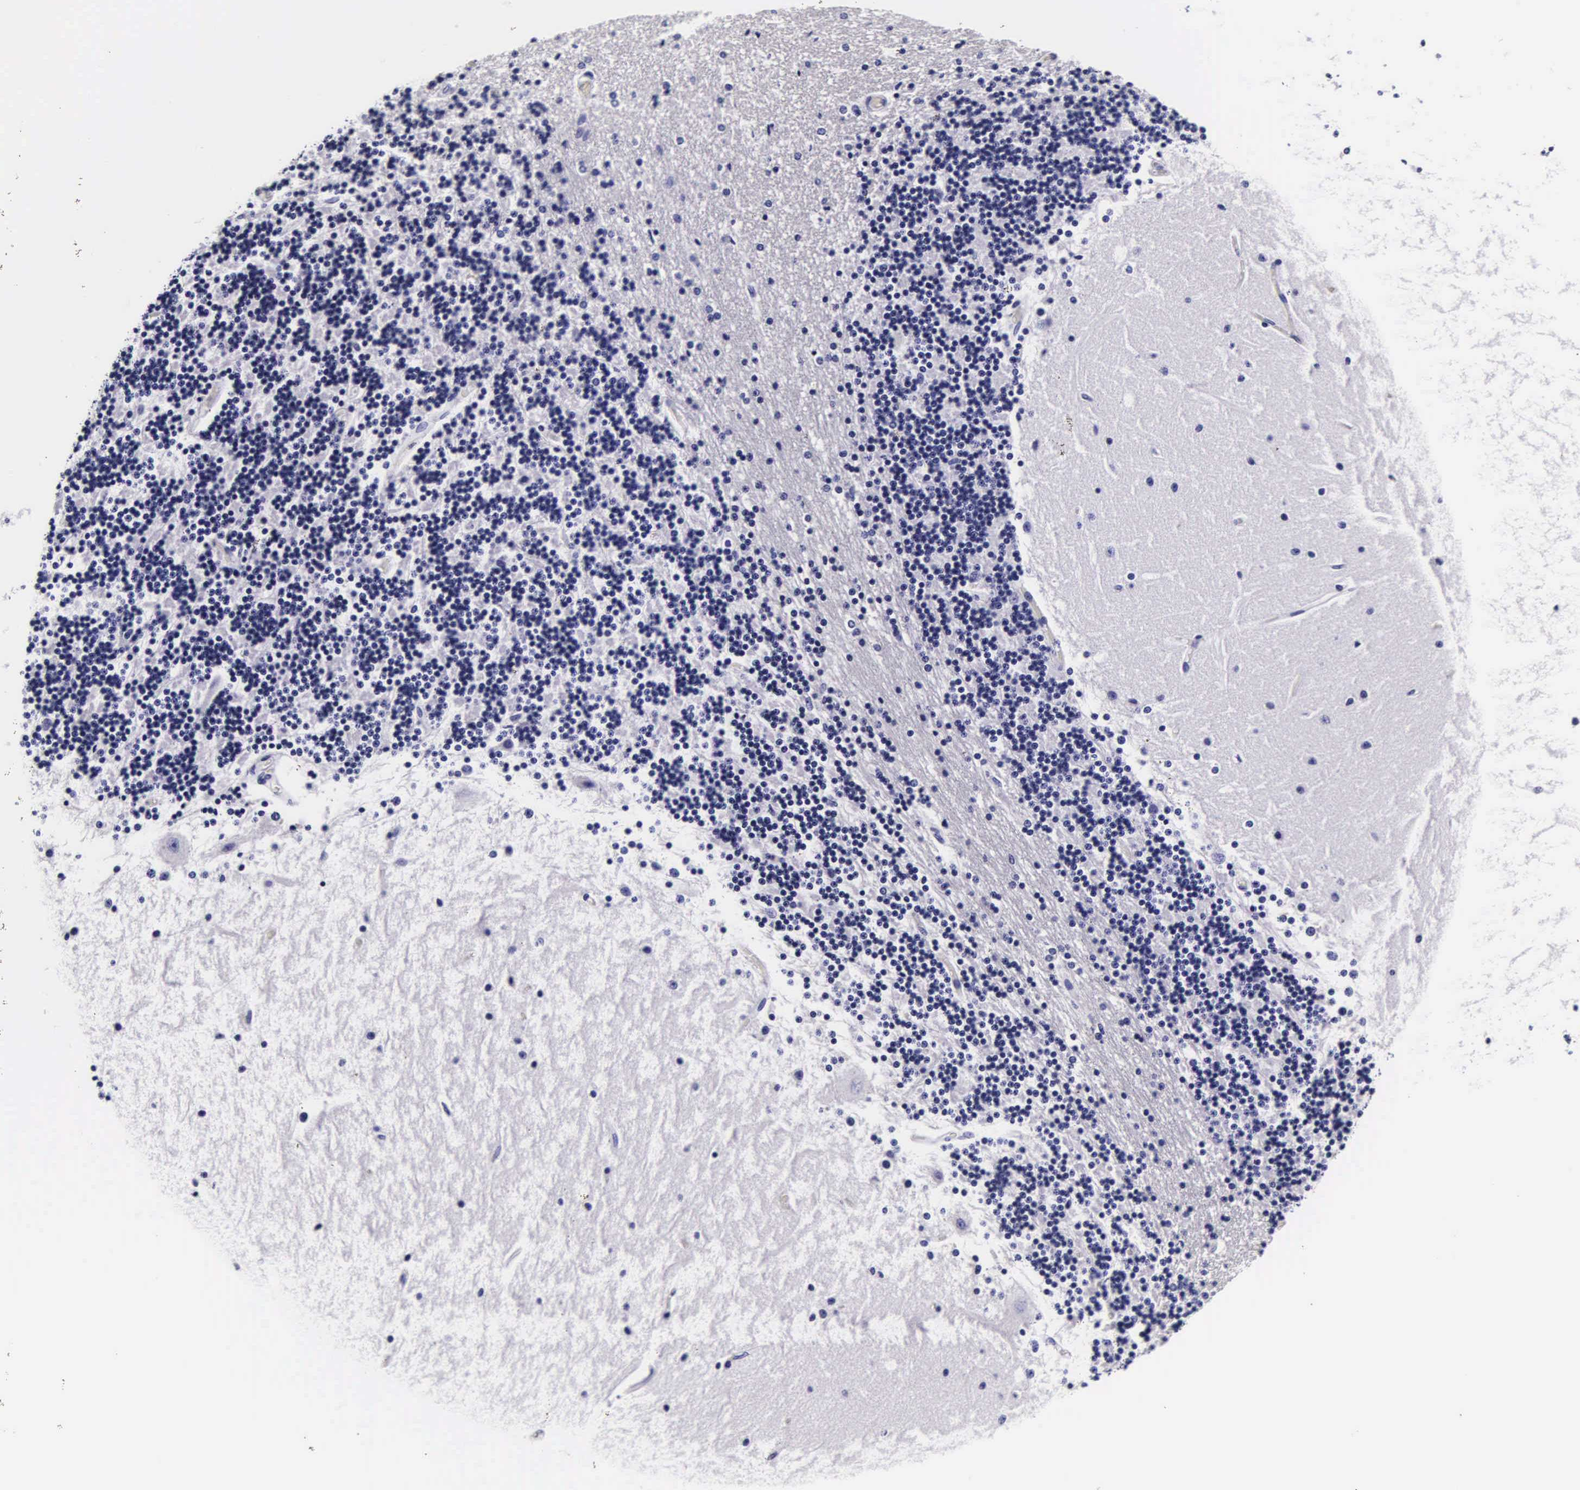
{"staining": {"intensity": "negative", "quantity": "none", "location": "none"}, "tissue": "cerebellum", "cell_type": "Cells in granular layer", "image_type": "normal", "snomed": [{"axis": "morphology", "description": "Normal tissue, NOS"}, {"axis": "topography", "description": "Cerebellum"}], "caption": "Unremarkable cerebellum was stained to show a protein in brown. There is no significant staining in cells in granular layer. (DAB (3,3'-diaminobenzidine) immunohistochemistry visualized using brightfield microscopy, high magnification).", "gene": "DGCR2", "patient": {"sex": "female", "age": 54}}